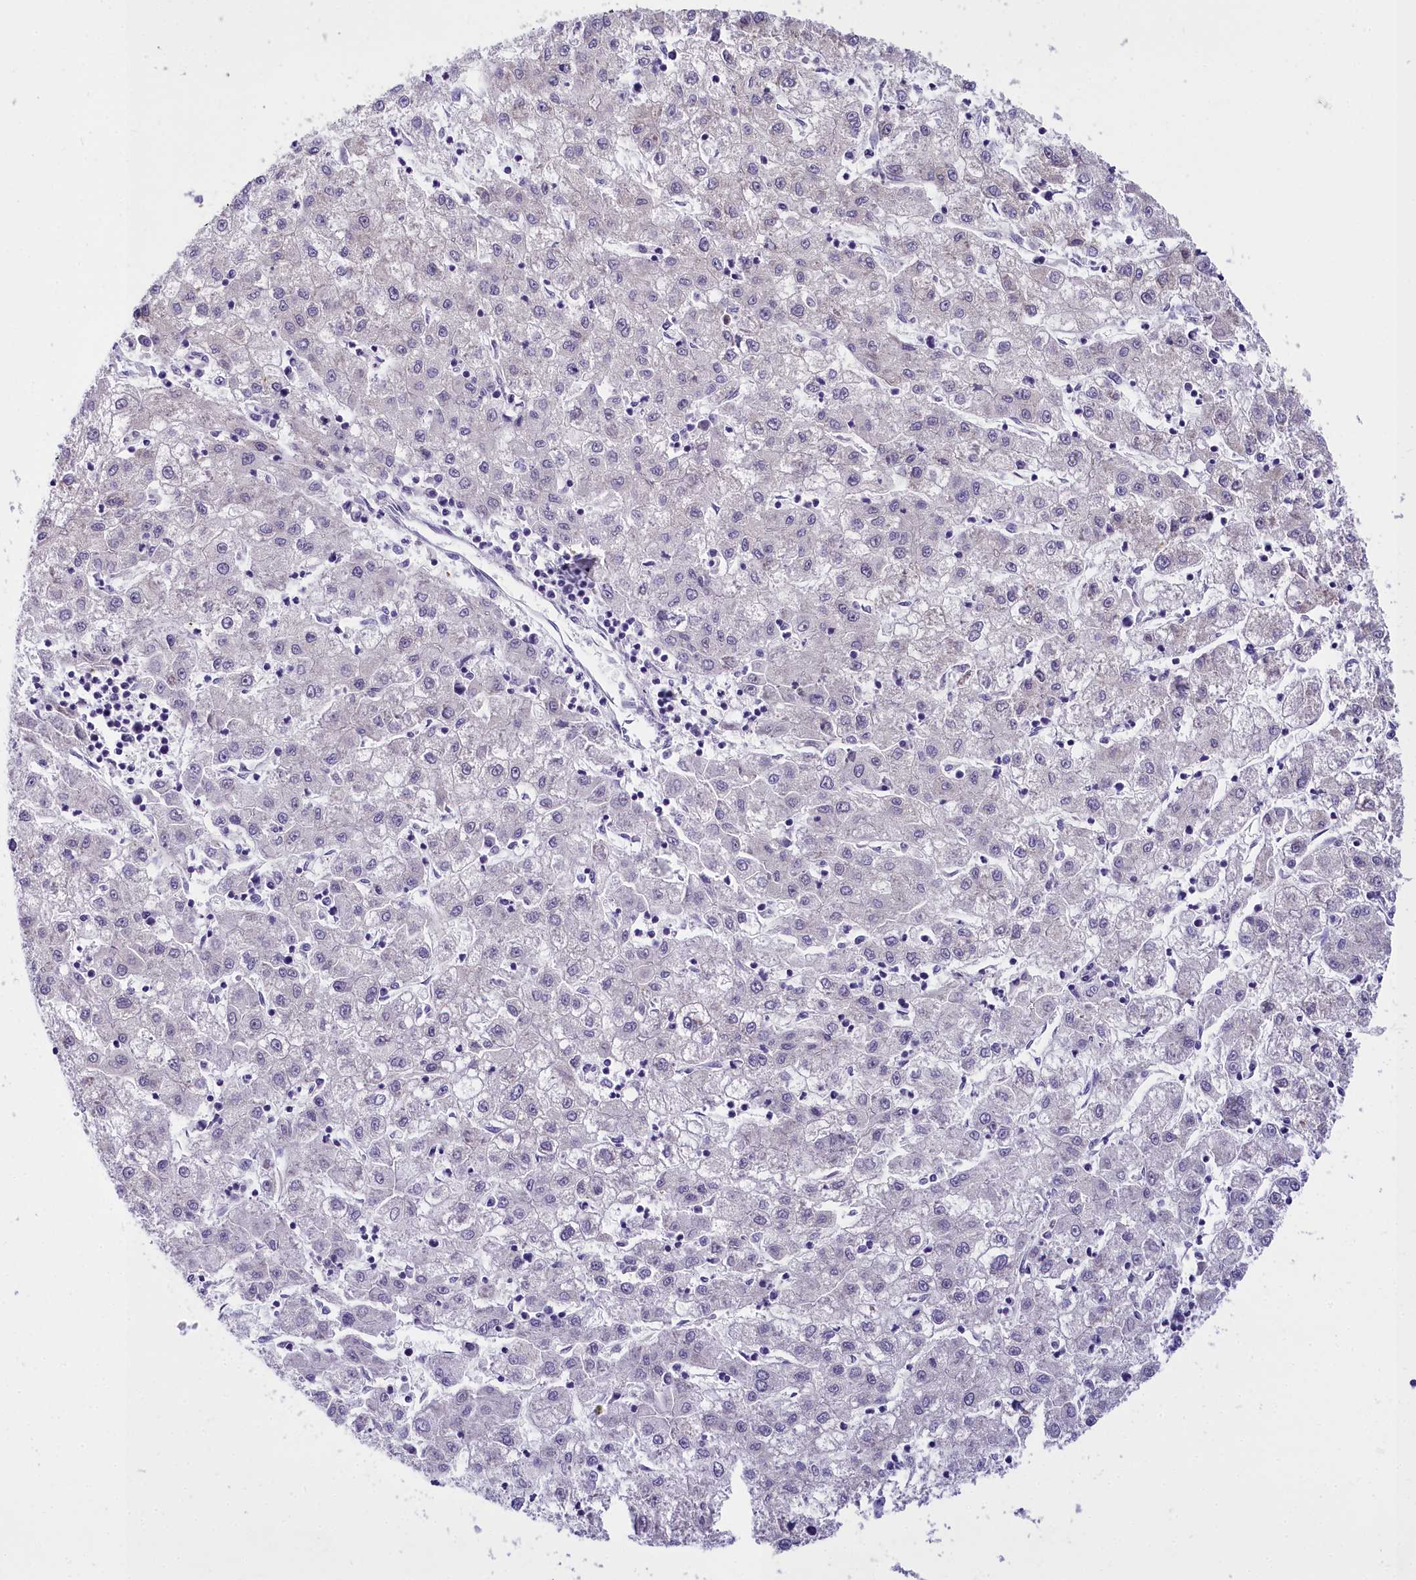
{"staining": {"intensity": "negative", "quantity": "none", "location": "none"}, "tissue": "liver cancer", "cell_type": "Tumor cells", "image_type": "cancer", "snomed": [{"axis": "morphology", "description": "Carcinoma, Hepatocellular, NOS"}, {"axis": "topography", "description": "Liver"}], "caption": "Immunohistochemical staining of liver cancer (hepatocellular carcinoma) reveals no significant staining in tumor cells.", "gene": "TIMM22", "patient": {"sex": "male", "age": 72}}